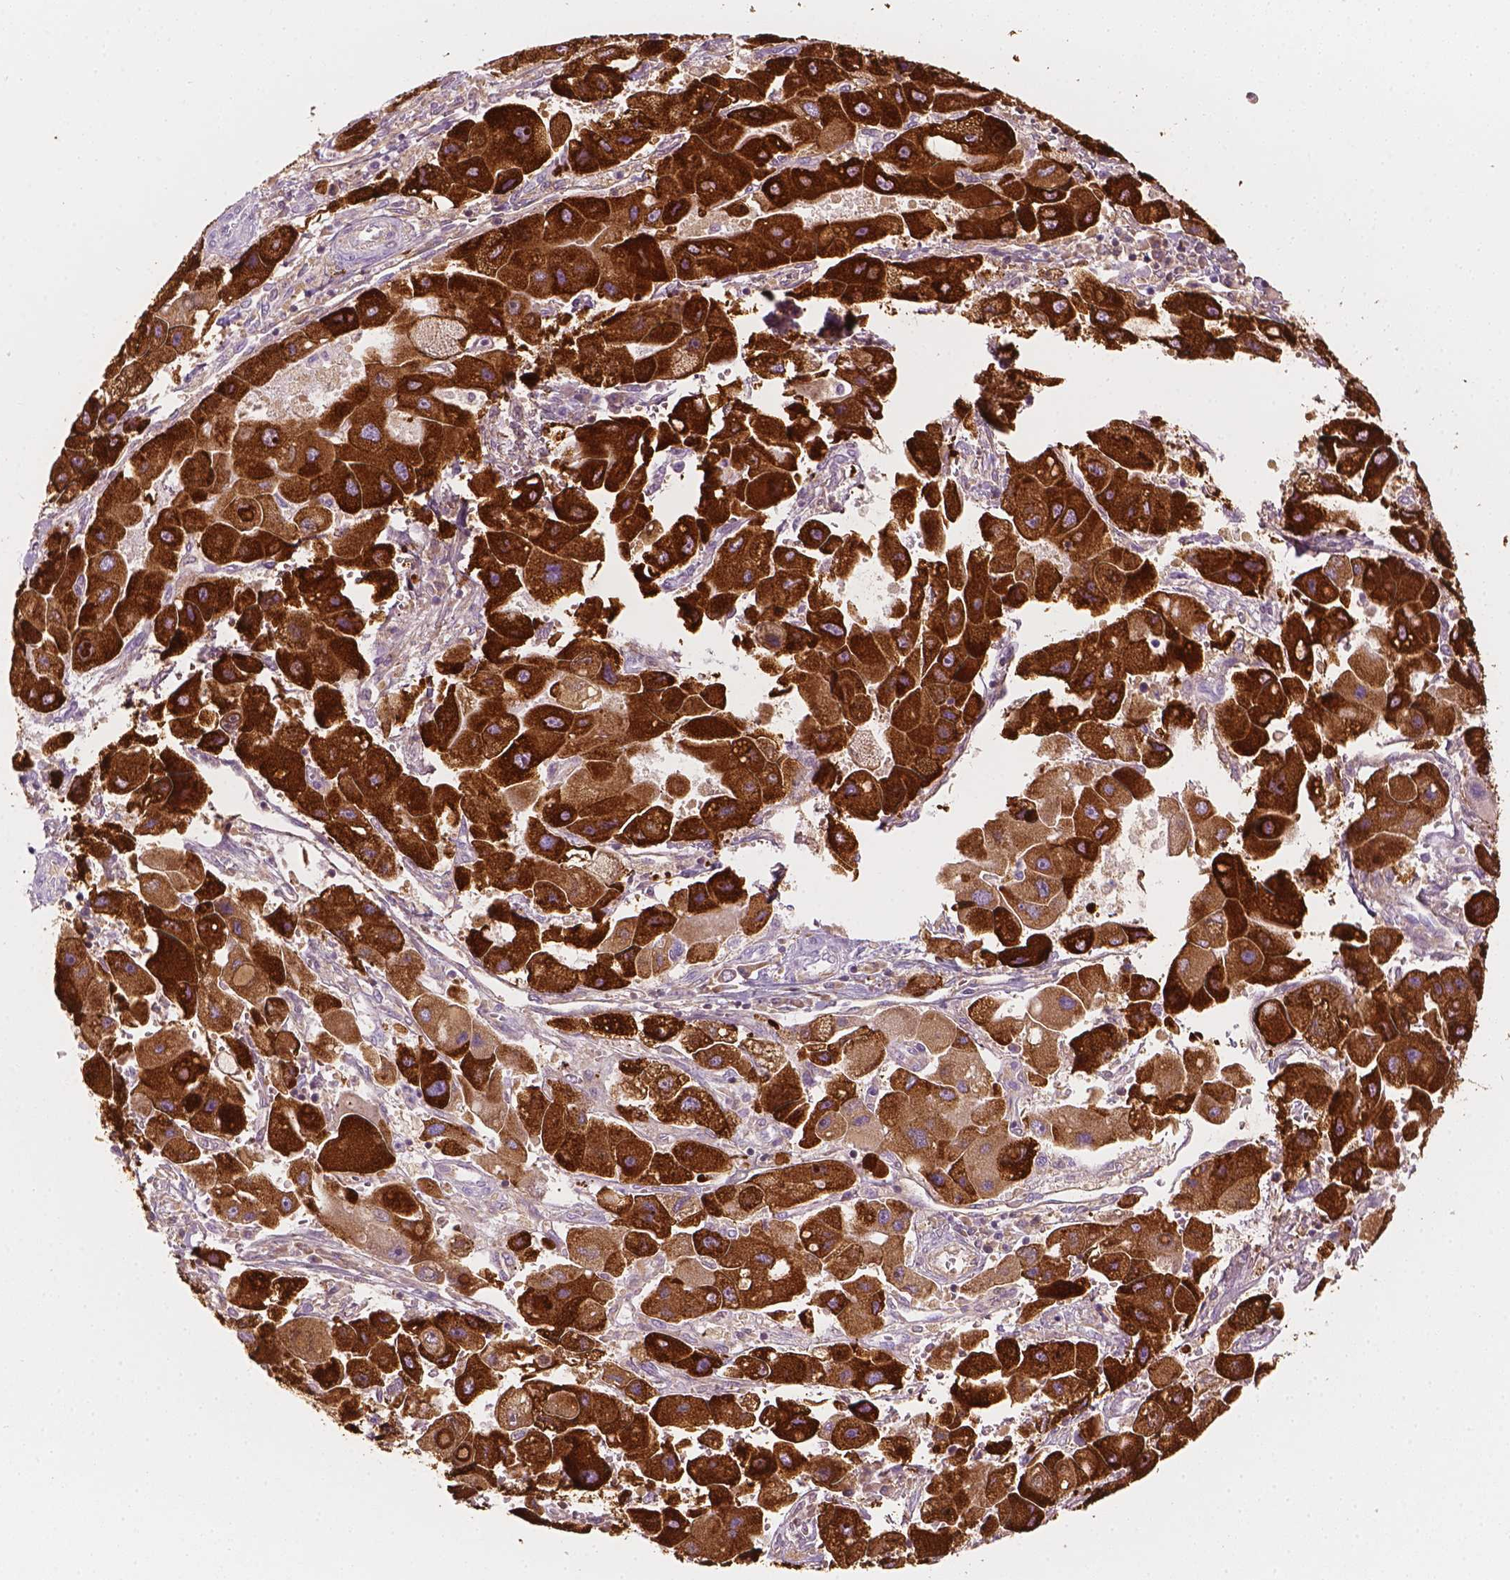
{"staining": {"intensity": "strong", "quantity": ">75%", "location": "cytoplasmic/membranous"}, "tissue": "liver cancer", "cell_type": "Tumor cells", "image_type": "cancer", "snomed": [{"axis": "morphology", "description": "Carcinoma, Hepatocellular, NOS"}, {"axis": "topography", "description": "Liver"}], "caption": "Strong cytoplasmic/membranous protein staining is present in approximately >75% of tumor cells in hepatocellular carcinoma (liver).", "gene": "CES1", "patient": {"sex": "male", "age": 24}}